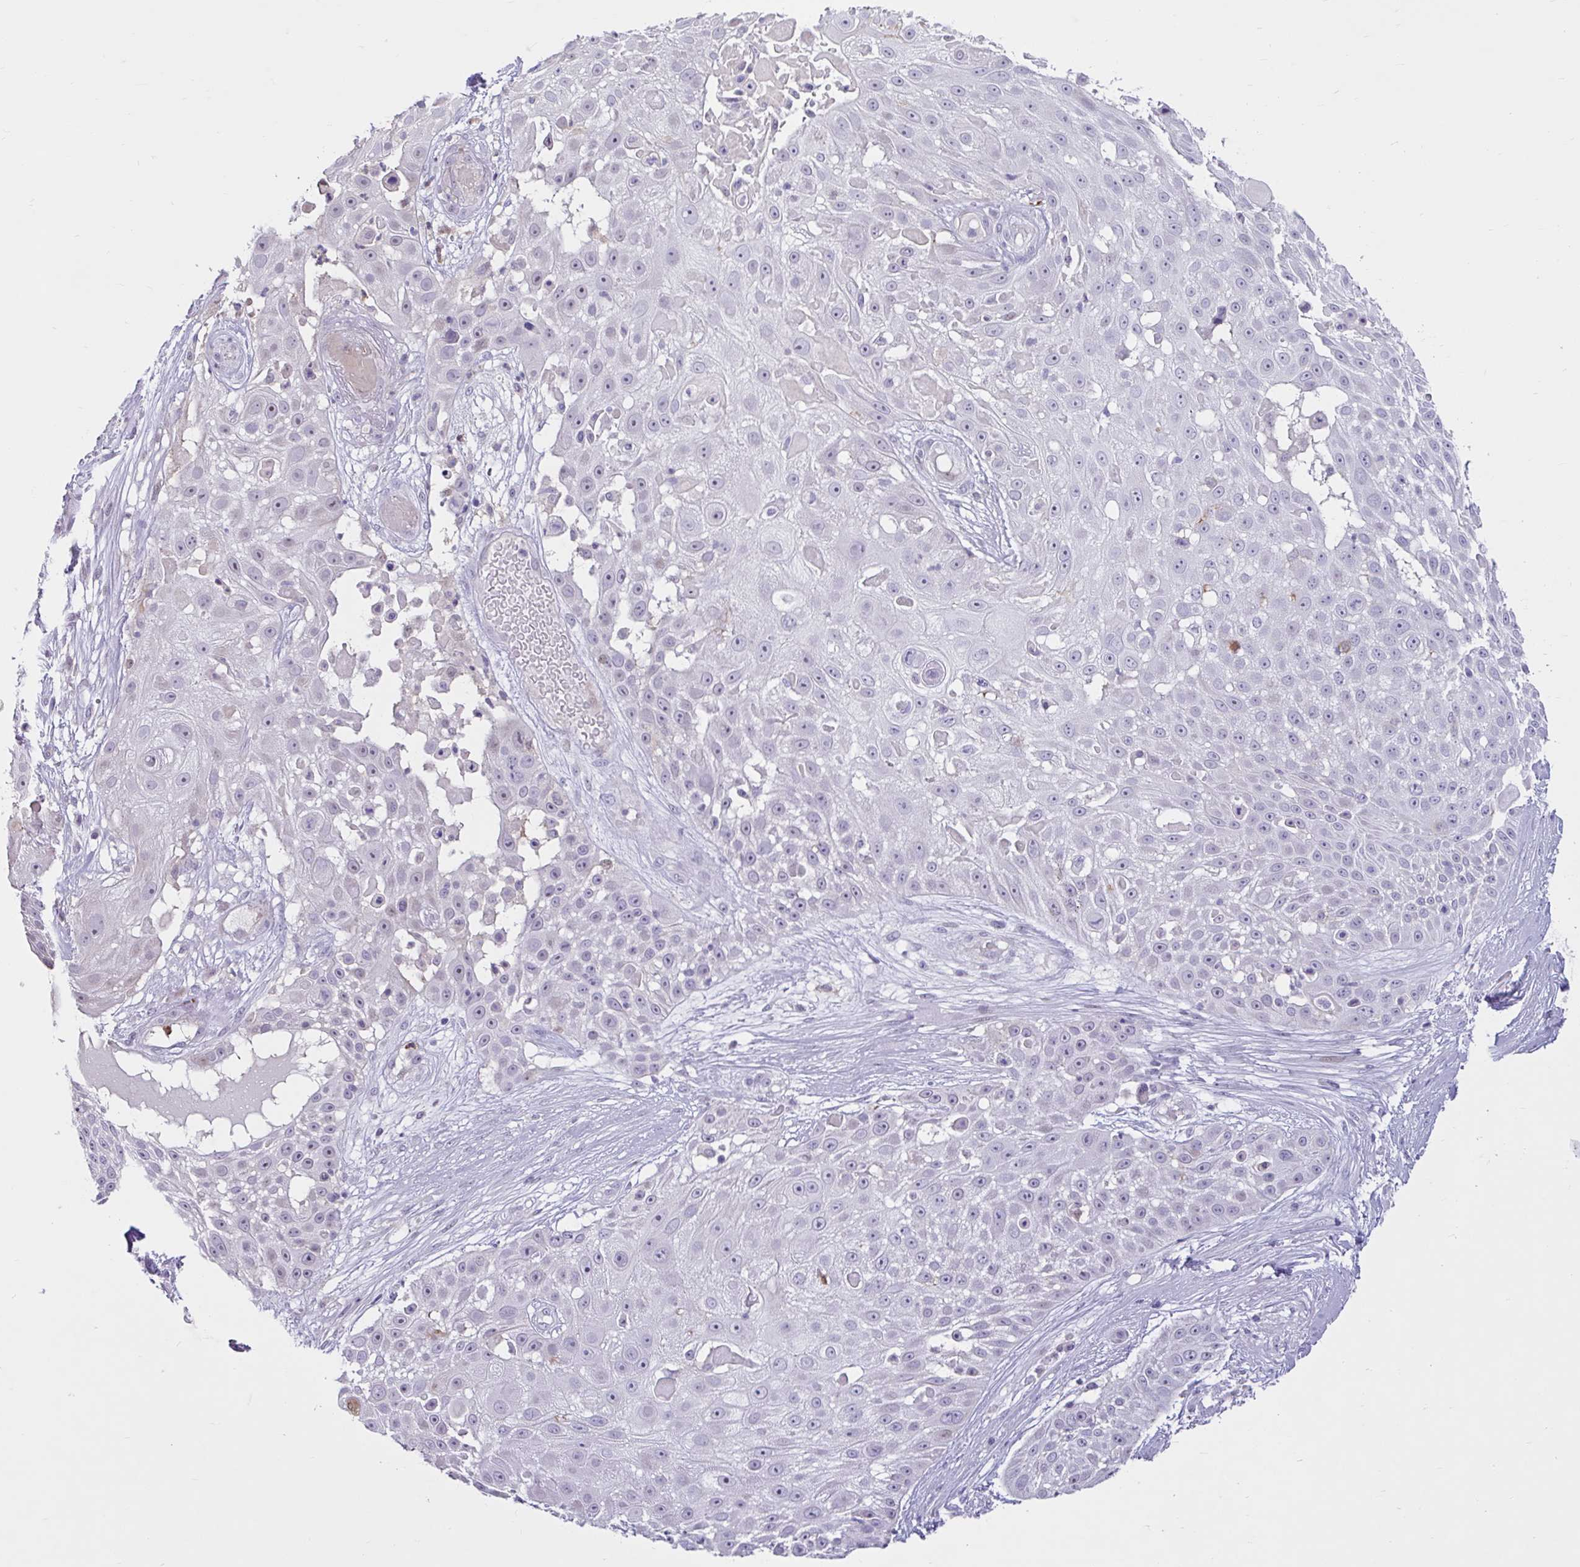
{"staining": {"intensity": "negative", "quantity": "none", "location": "none"}, "tissue": "skin cancer", "cell_type": "Tumor cells", "image_type": "cancer", "snomed": [{"axis": "morphology", "description": "Squamous cell carcinoma, NOS"}, {"axis": "topography", "description": "Skin"}], "caption": "Micrograph shows no protein positivity in tumor cells of skin squamous cell carcinoma tissue. The staining was performed using DAB to visualize the protein expression in brown, while the nuclei were stained in blue with hematoxylin (Magnification: 20x).", "gene": "NHLH2", "patient": {"sex": "female", "age": 86}}